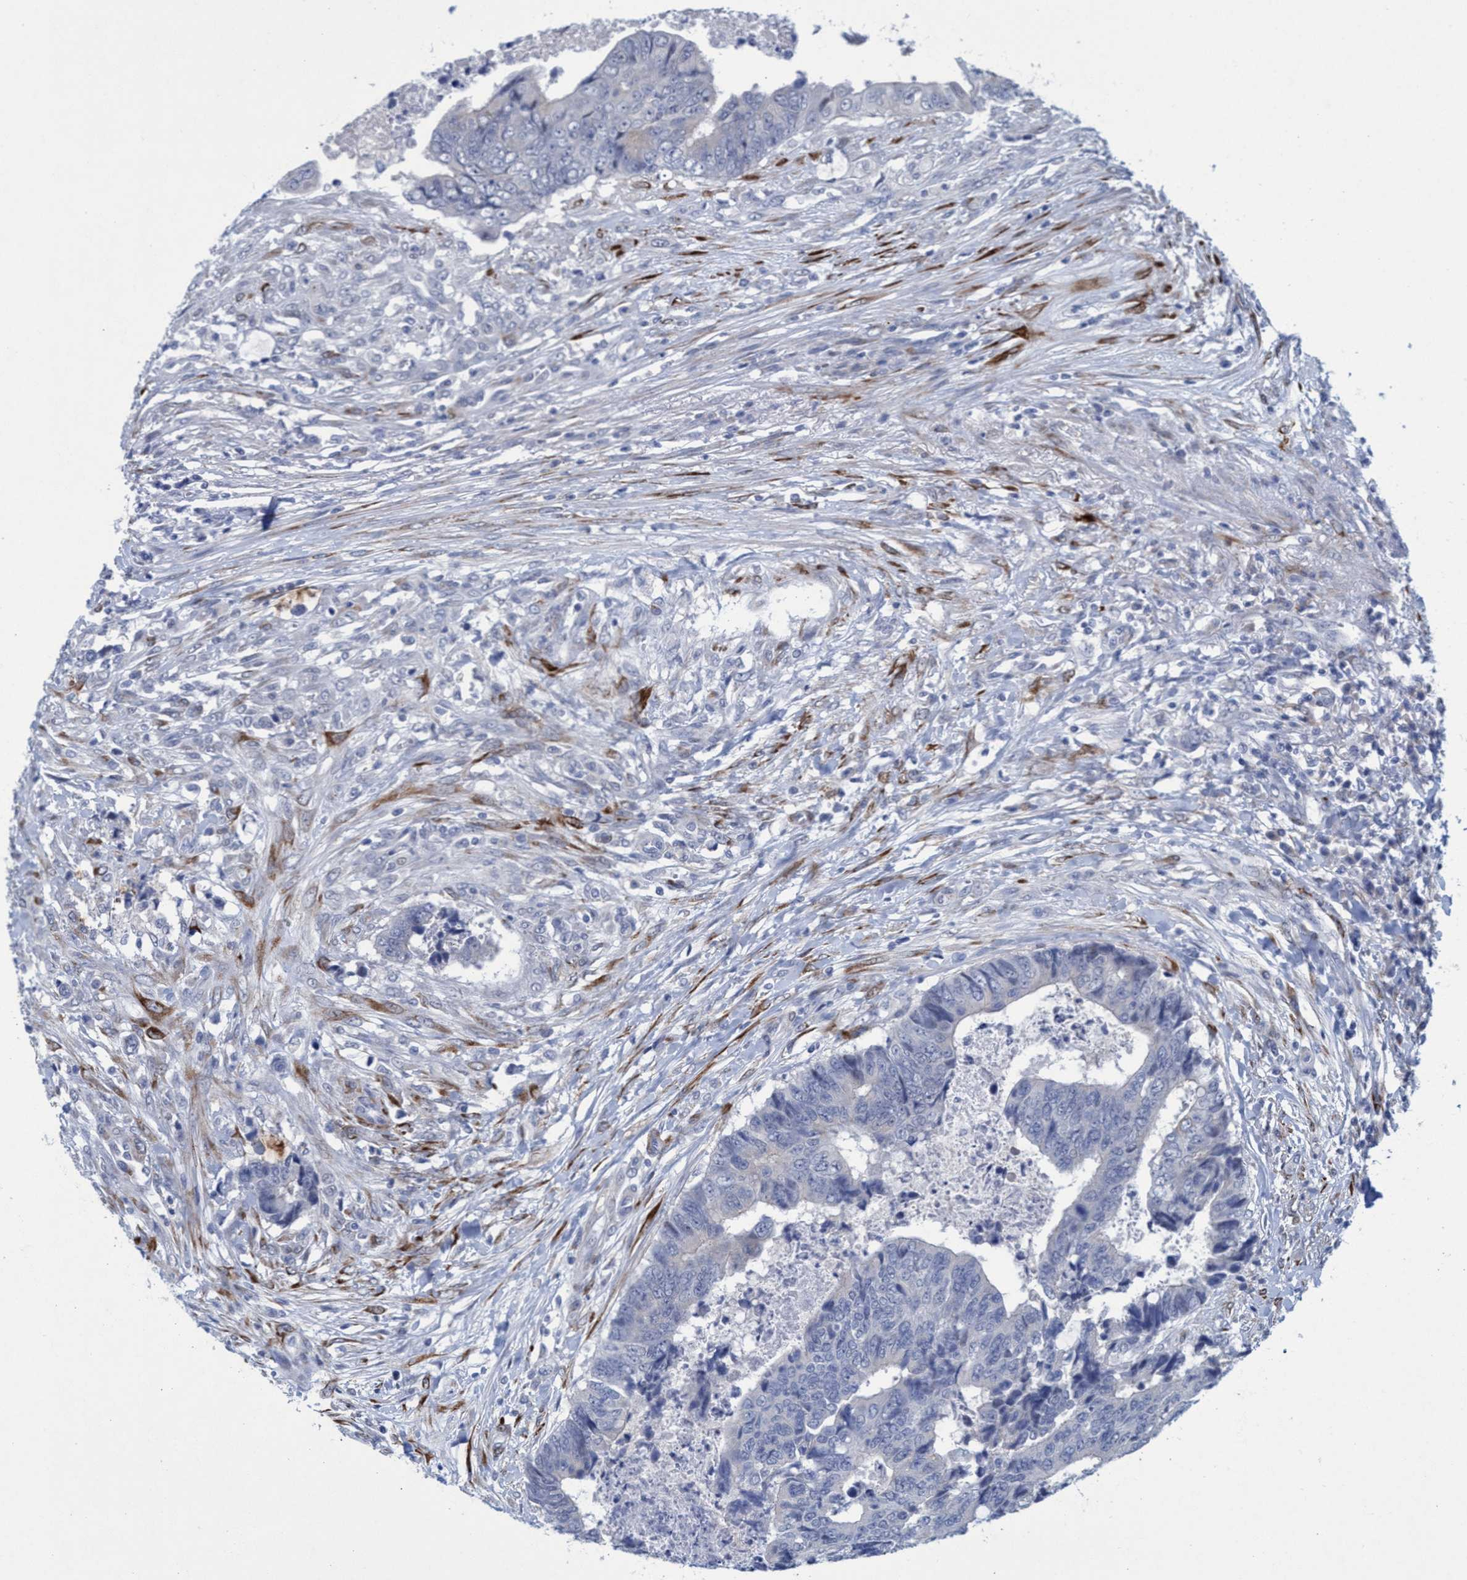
{"staining": {"intensity": "negative", "quantity": "none", "location": "none"}, "tissue": "colorectal cancer", "cell_type": "Tumor cells", "image_type": "cancer", "snomed": [{"axis": "morphology", "description": "Adenocarcinoma, NOS"}, {"axis": "topography", "description": "Rectum"}], "caption": "DAB (3,3'-diaminobenzidine) immunohistochemical staining of human colorectal cancer (adenocarcinoma) reveals no significant staining in tumor cells.", "gene": "SLC43A2", "patient": {"sex": "male", "age": 84}}